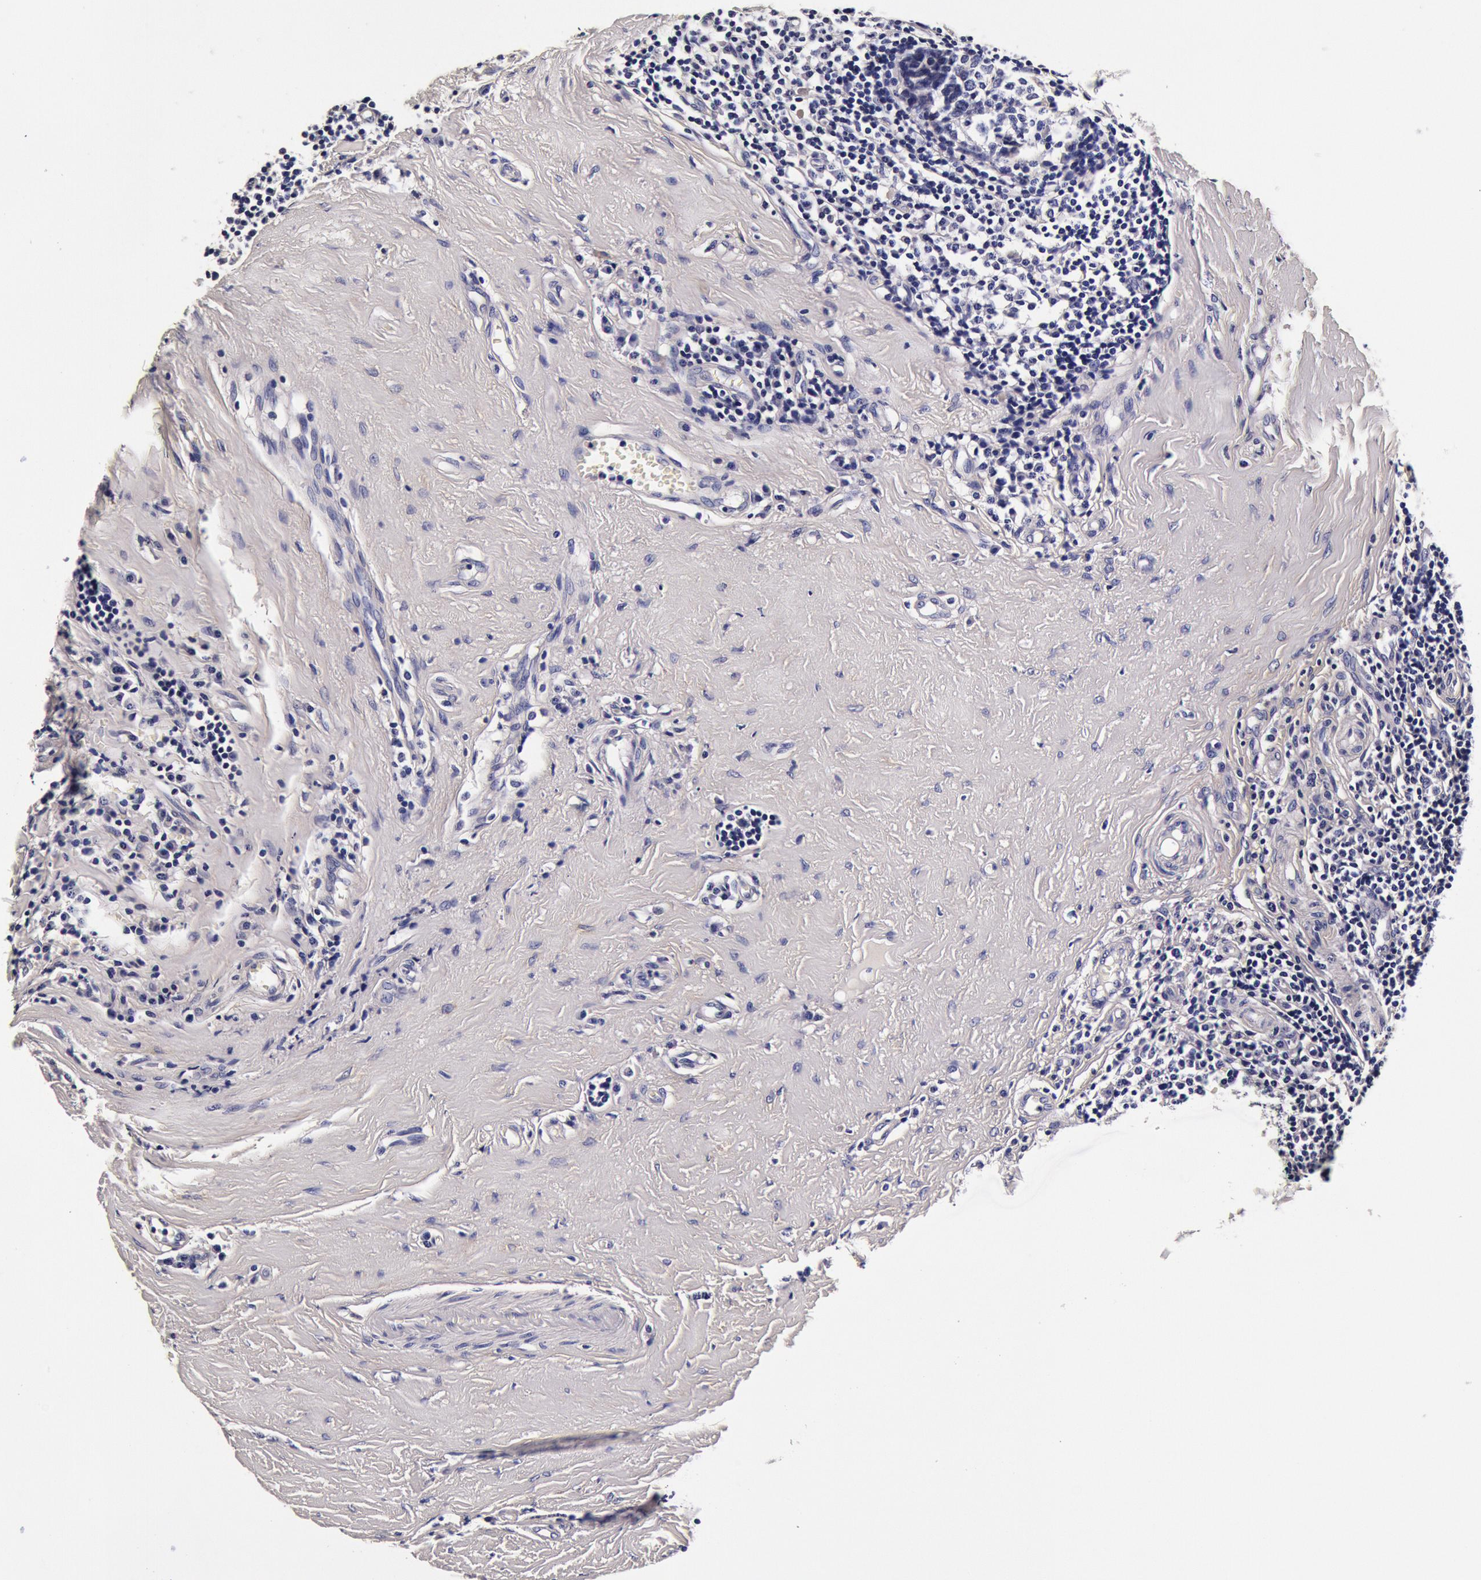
{"staining": {"intensity": "negative", "quantity": "none", "location": "none"}, "tissue": "tonsil", "cell_type": "Germinal center cells", "image_type": "normal", "snomed": [{"axis": "morphology", "description": "Normal tissue, NOS"}, {"axis": "topography", "description": "Tonsil"}], "caption": "Germinal center cells show no significant protein positivity in unremarkable tonsil.", "gene": "CCDC22", "patient": {"sex": "female", "age": 41}}